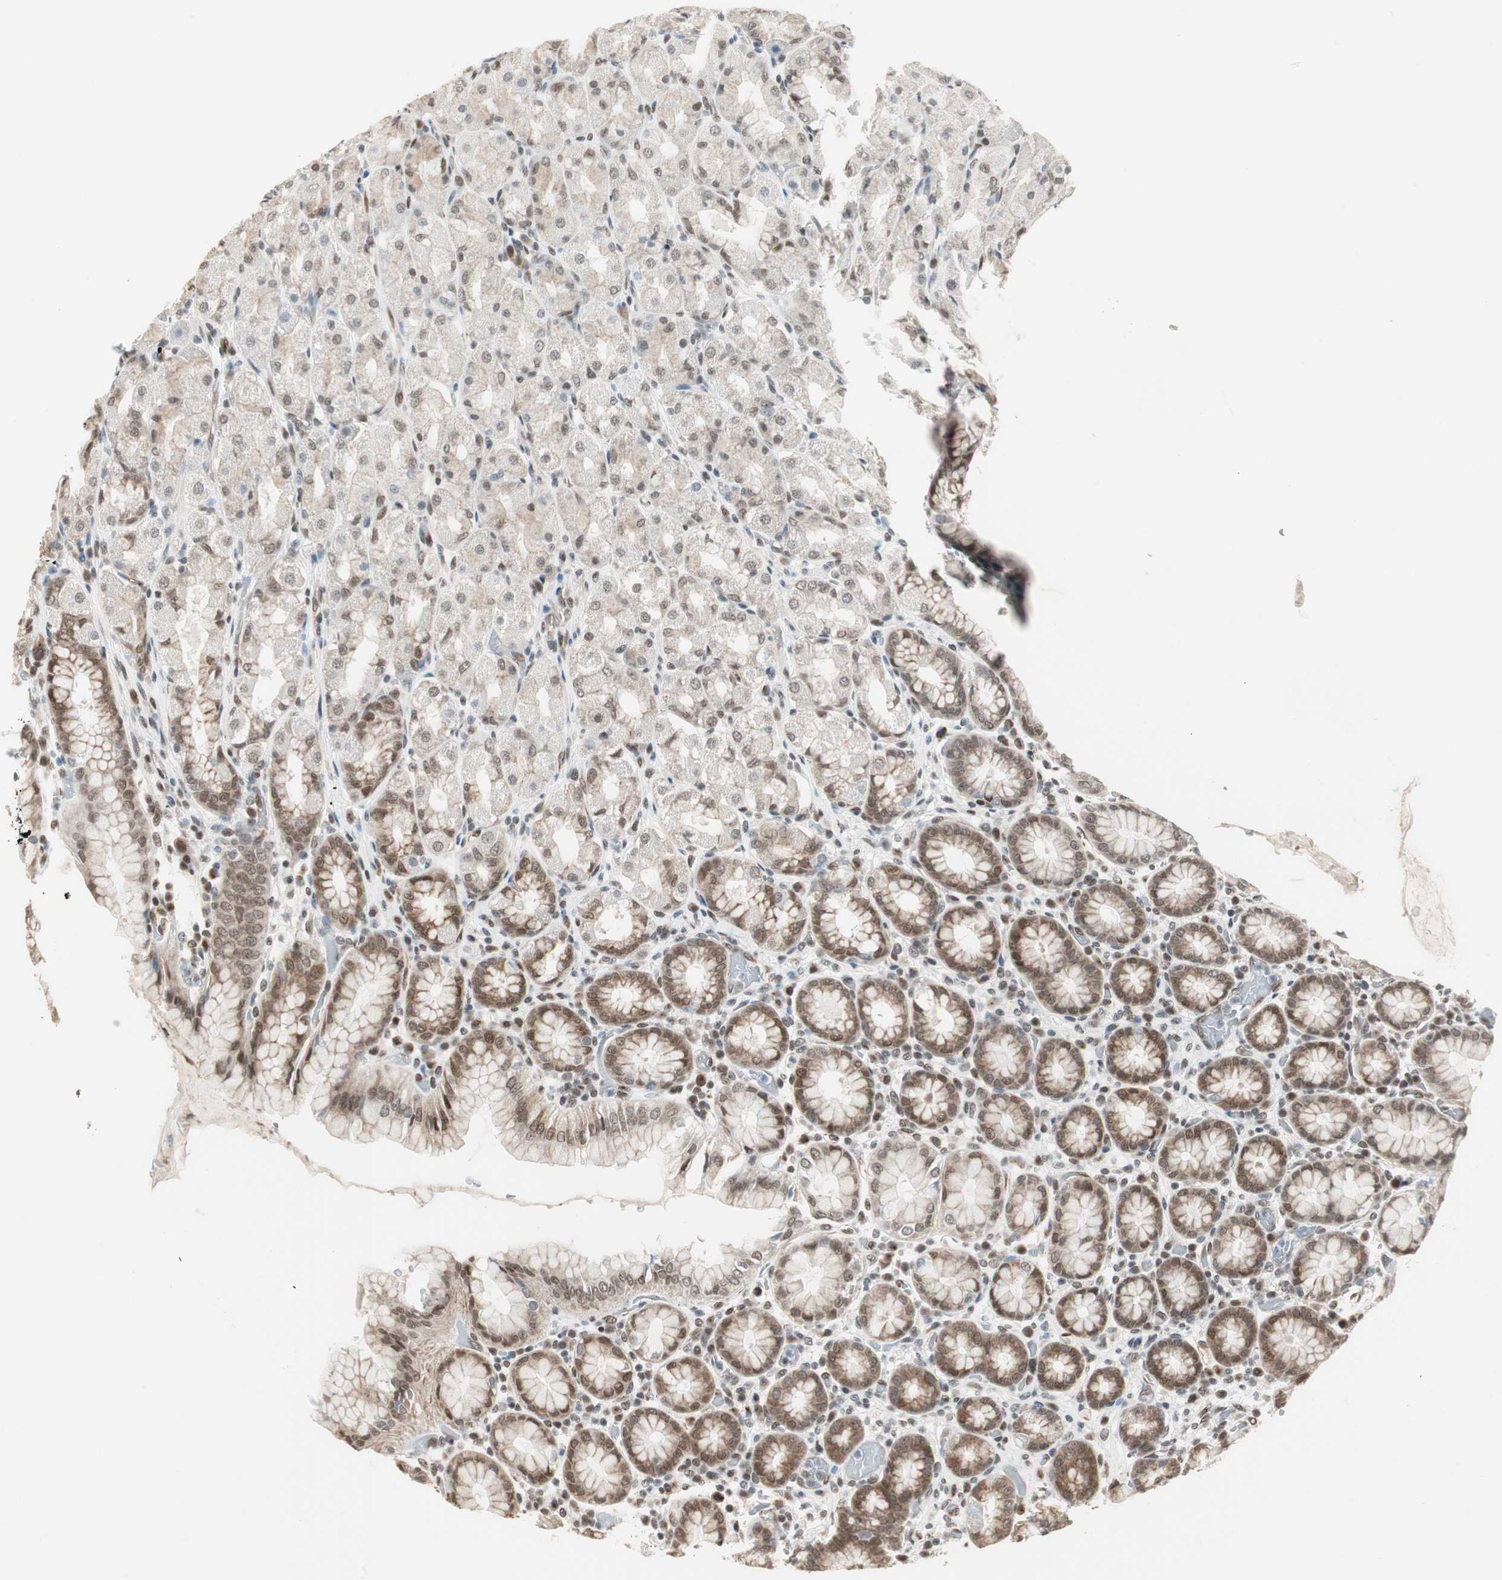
{"staining": {"intensity": "moderate", "quantity": ">75%", "location": "cytoplasmic/membranous,nuclear"}, "tissue": "stomach", "cell_type": "Glandular cells", "image_type": "normal", "snomed": [{"axis": "morphology", "description": "Normal tissue, NOS"}, {"axis": "topography", "description": "Stomach, upper"}], "caption": "A micrograph of human stomach stained for a protein displays moderate cytoplasmic/membranous,nuclear brown staining in glandular cells.", "gene": "ZBTB17", "patient": {"sex": "male", "age": 68}}